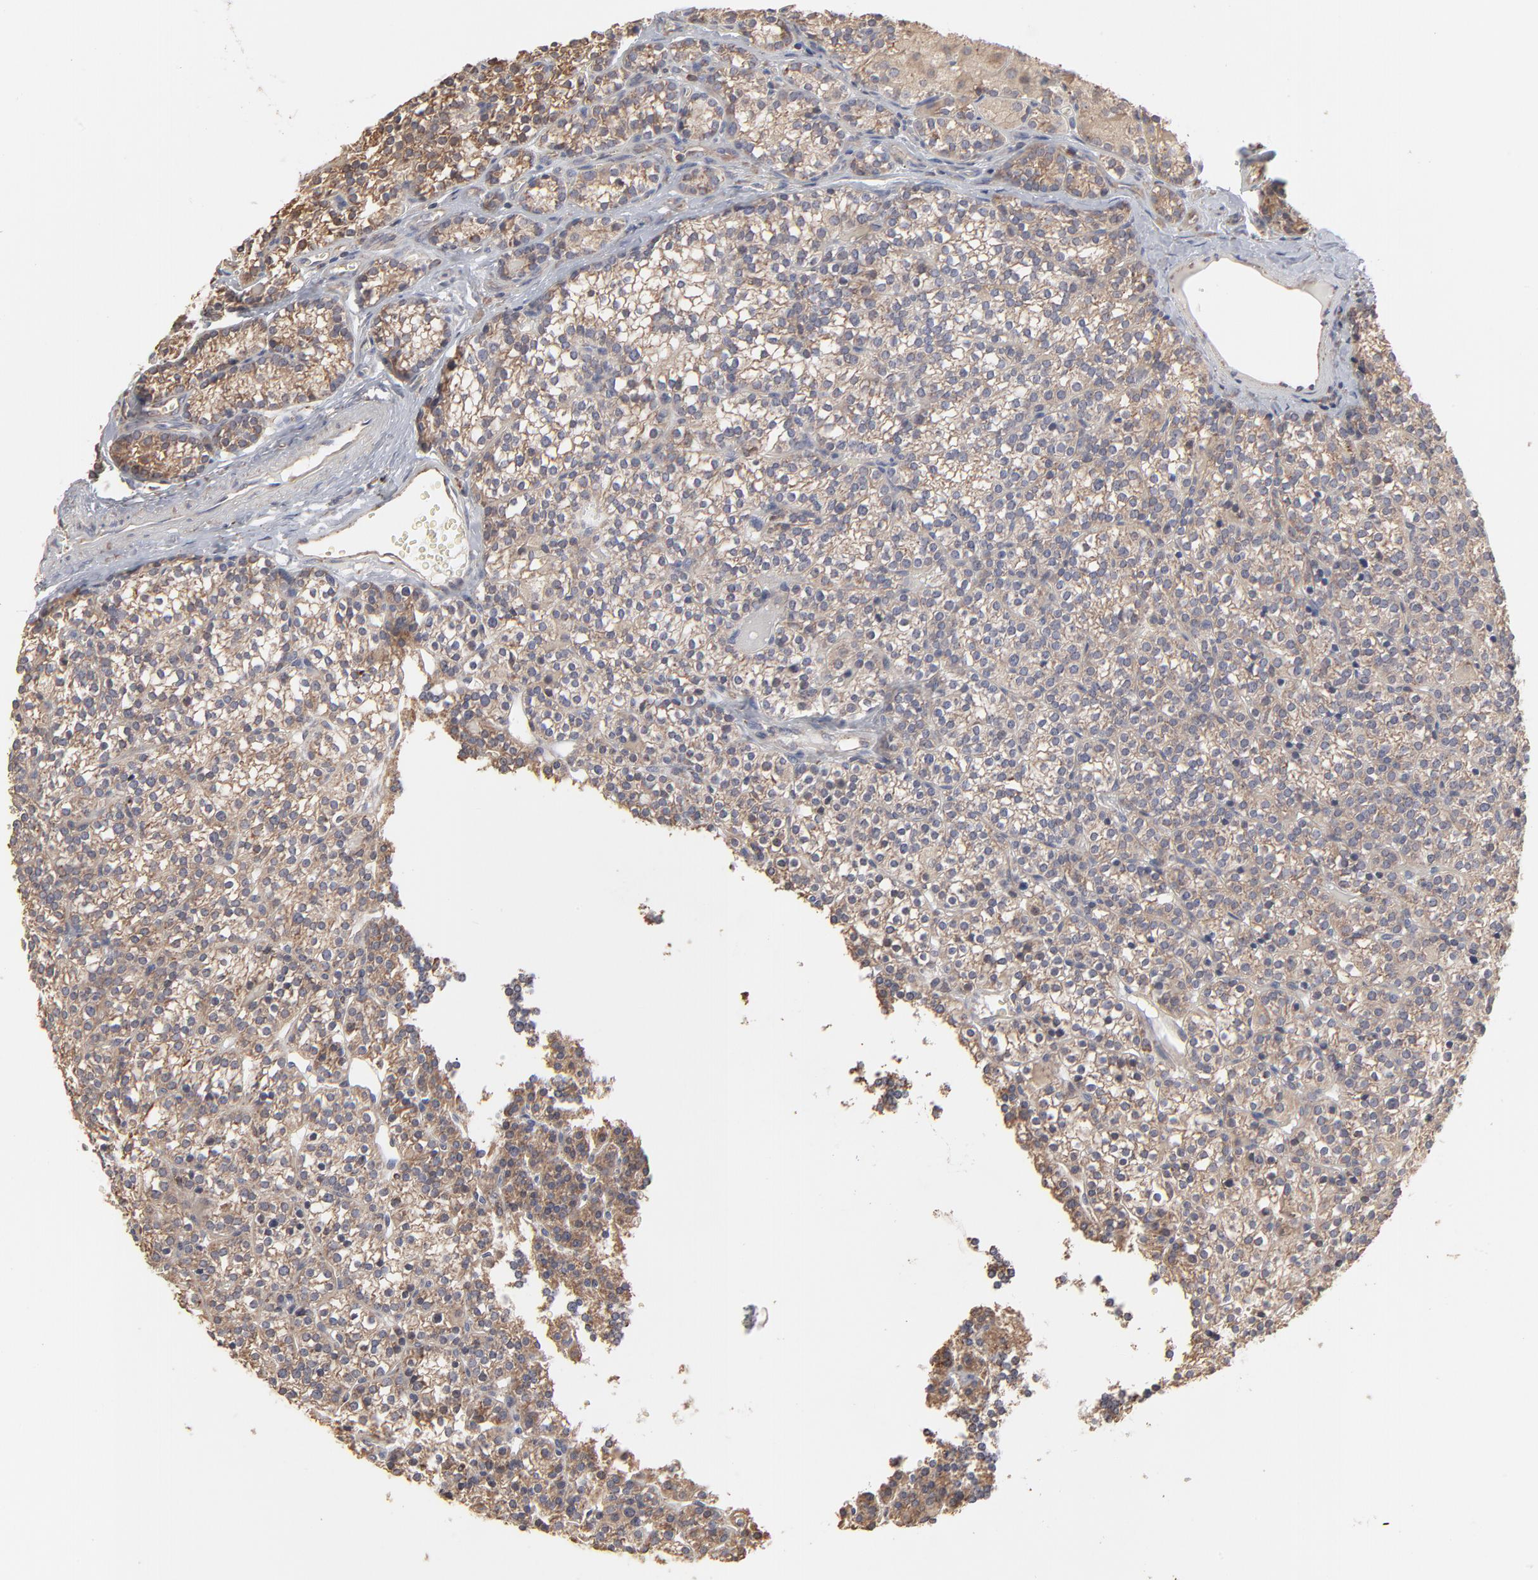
{"staining": {"intensity": "weak", "quantity": ">75%", "location": "cytoplasmic/membranous"}, "tissue": "parathyroid gland", "cell_type": "Glandular cells", "image_type": "normal", "snomed": [{"axis": "morphology", "description": "Normal tissue, NOS"}, {"axis": "topography", "description": "Parathyroid gland"}], "caption": "IHC of unremarkable human parathyroid gland exhibits low levels of weak cytoplasmic/membranous expression in approximately >75% of glandular cells.", "gene": "RNF213", "patient": {"sex": "female", "age": 50}}